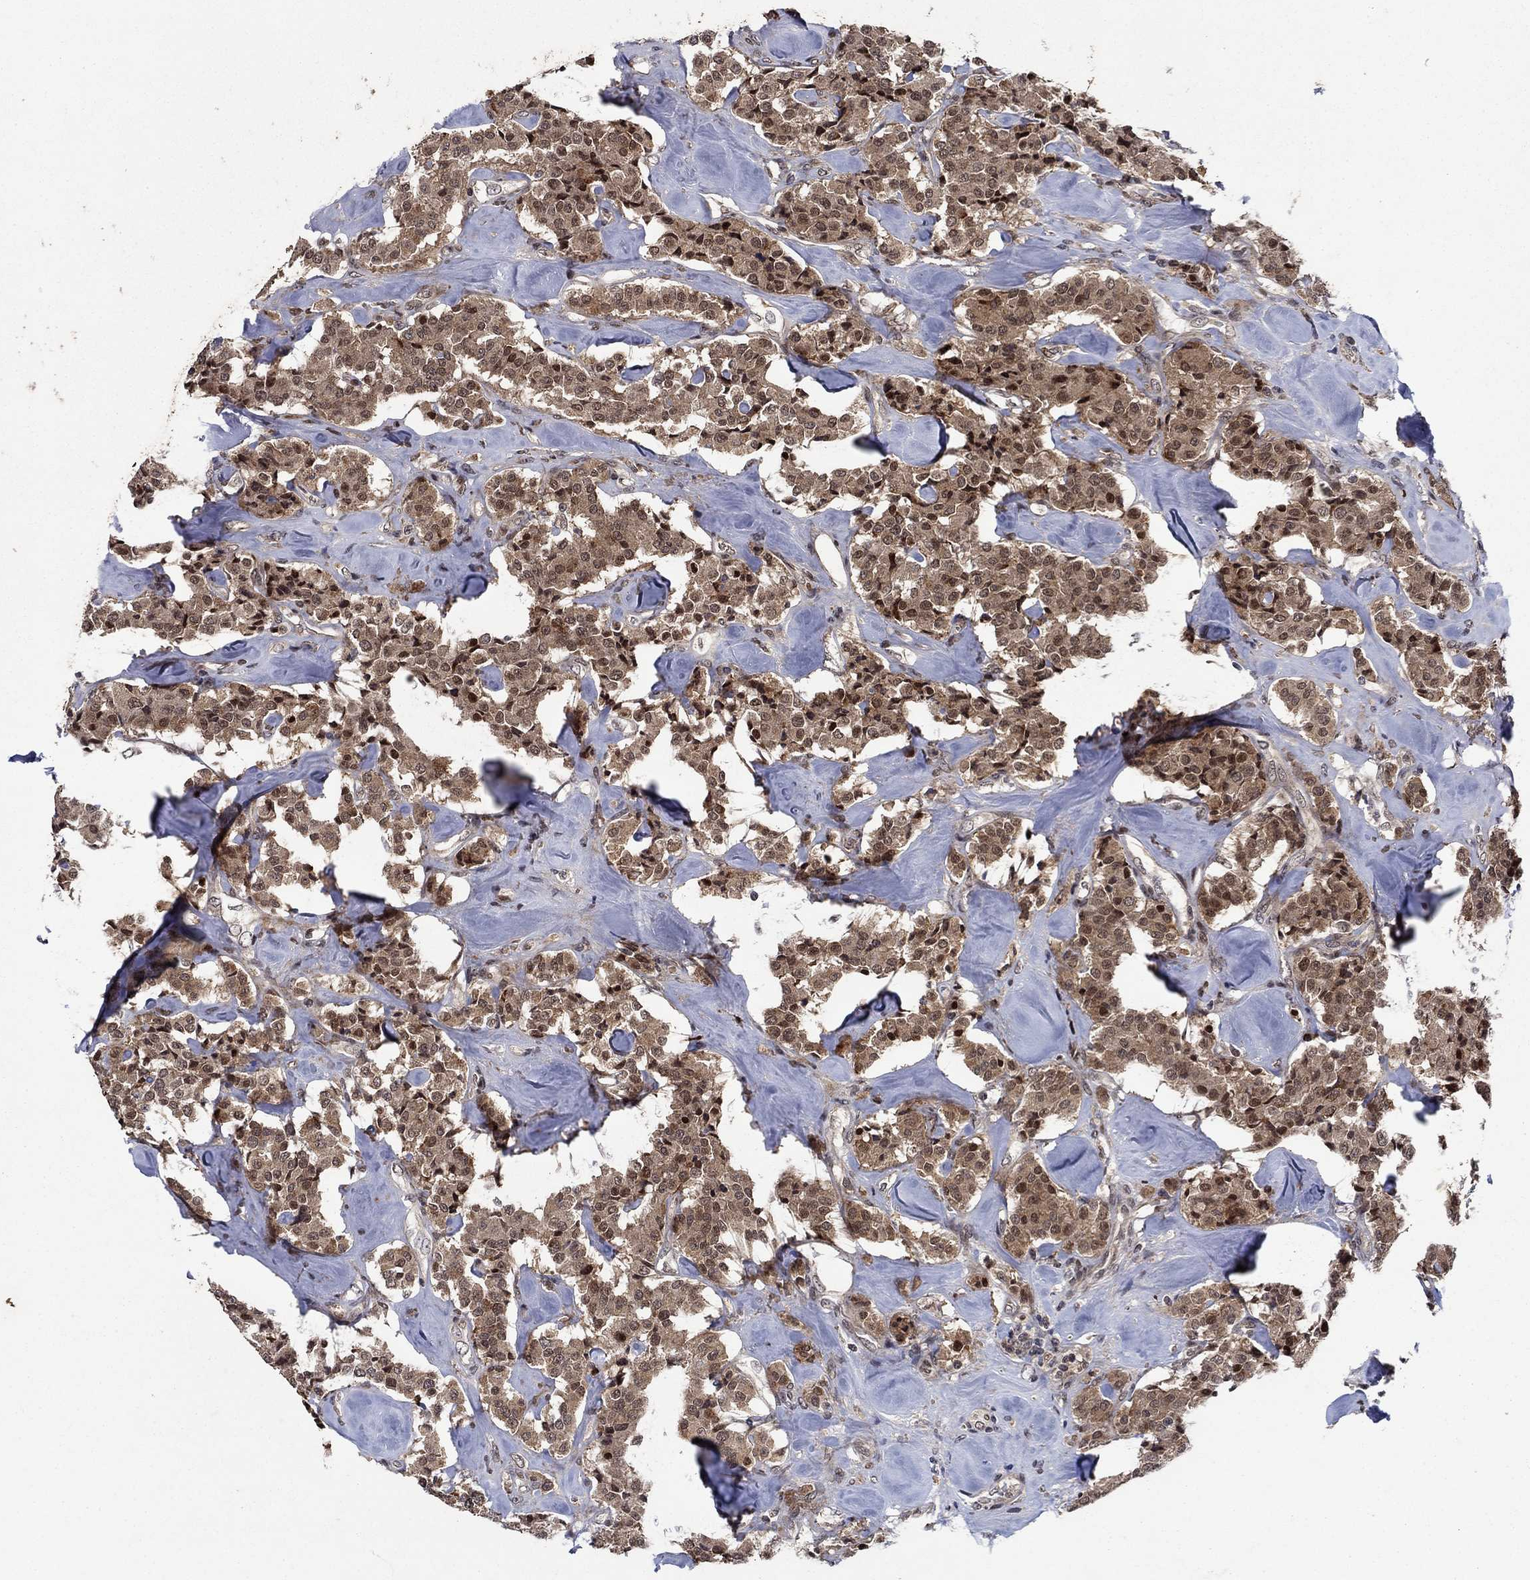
{"staining": {"intensity": "strong", "quantity": "<25%", "location": "cytoplasmic/membranous,nuclear"}, "tissue": "carcinoid", "cell_type": "Tumor cells", "image_type": "cancer", "snomed": [{"axis": "morphology", "description": "Carcinoid, malignant, NOS"}, {"axis": "topography", "description": "Pancreas"}], "caption": "Immunohistochemistry (DAB (3,3'-diaminobenzidine)) staining of malignant carcinoid reveals strong cytoplasmic/membranous and nuclear protein staining in approximately <25% of tumor cells.", "gene": "PRICKLE4", "patient": {"sex": "male", "age": 41}}